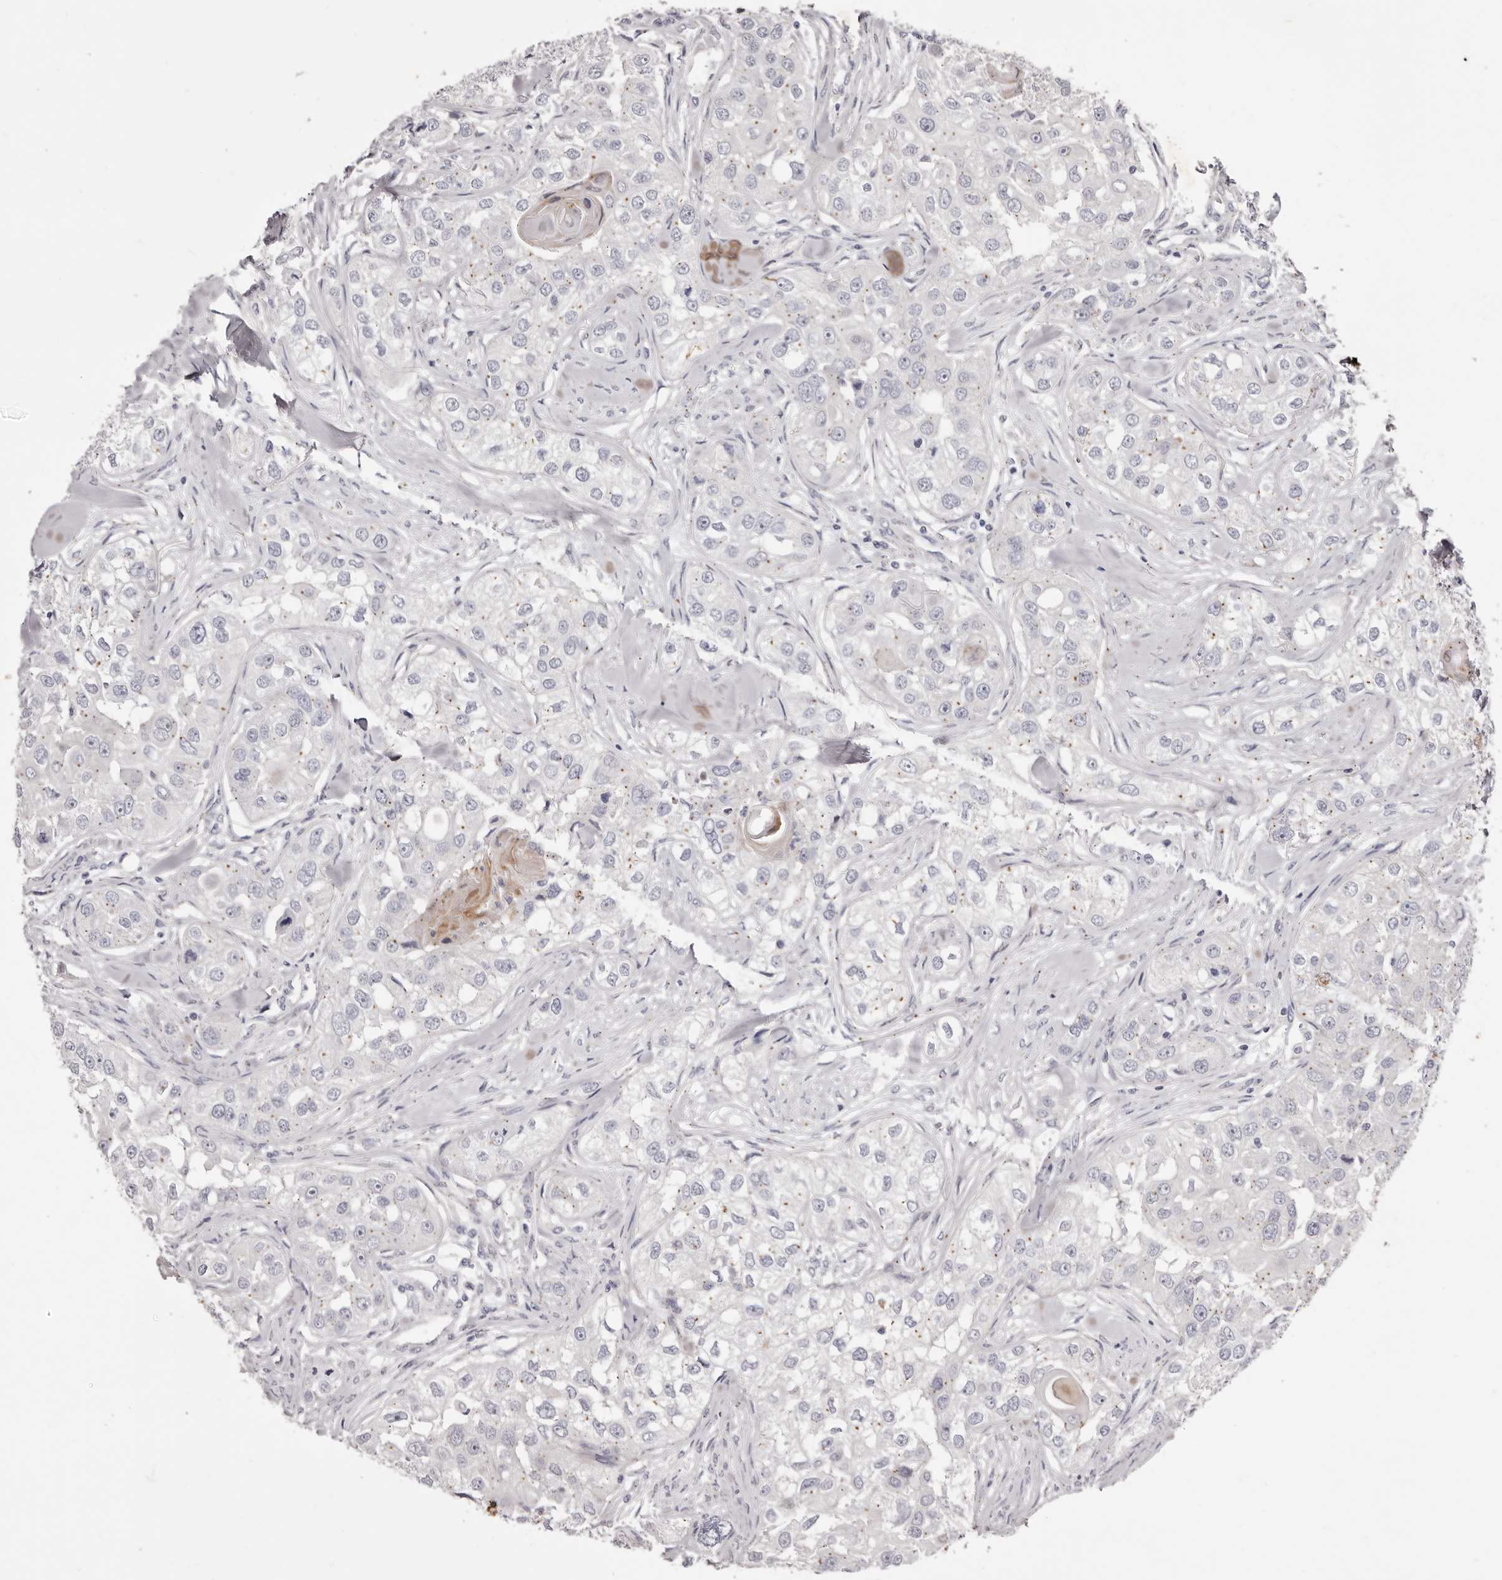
{"staining": {"intensity": "negative", "quantity": "none", "location": "none"}, "tissue": "head and neck cancer", "cell_type": "Tumor cells", "image_type": "cancer", "snomed": [{"axis": "morphology", "description": "Normal tissue, NOS"}, {"axis": "morphology", "description": "Squamous cell carcinoma, NOS"}, {"axis": "topography", "description": "Skeletal muscle"}, {"axis": "topography", "description": "Head-Neck"}], "caption": "An image of head and neck cancer stained for a protein demonstrates no brown staining in tumor cells.", "gene": "PEG10", "patient": {"sex": "male", "age": 51}}